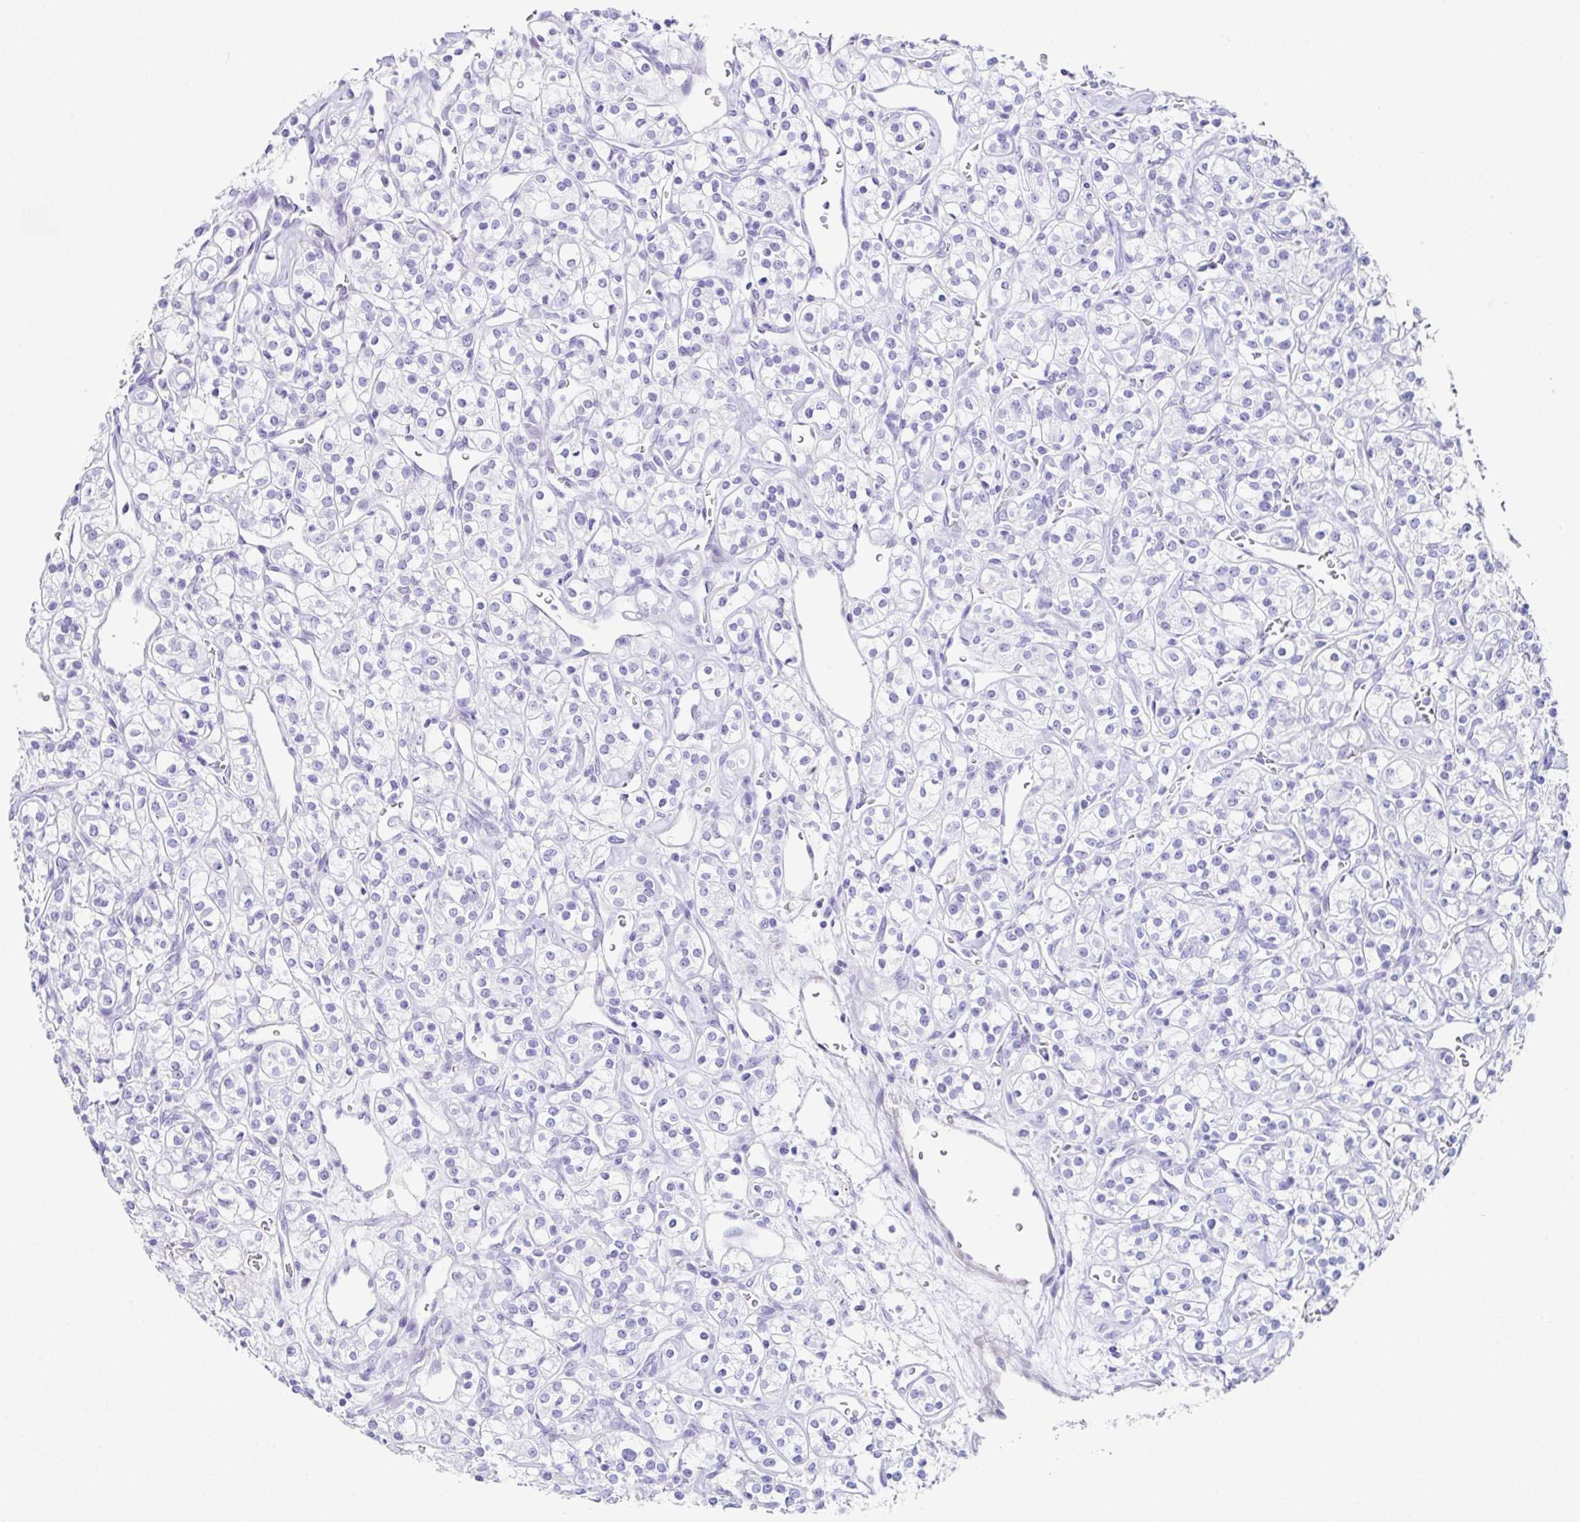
{"staining": {"intensity": "negative", "quantity": "none", "location": "none"}, "tissue": "renal cancer", "cell_type": "Tumor cells", "image_type": "cancer", "snomed": [{"axis": "morphology", "description": "Adenocarcinoma, NOS"}, {"axis": "topography", "description": "Kidney"}], "caption": "Renal cancer (adenocarcinoma) was stained to show a protein in brown. There is no significant staining in tumor cells.", "gene": "CLDND2", "patient": {"sex": "male", "age": 77}}